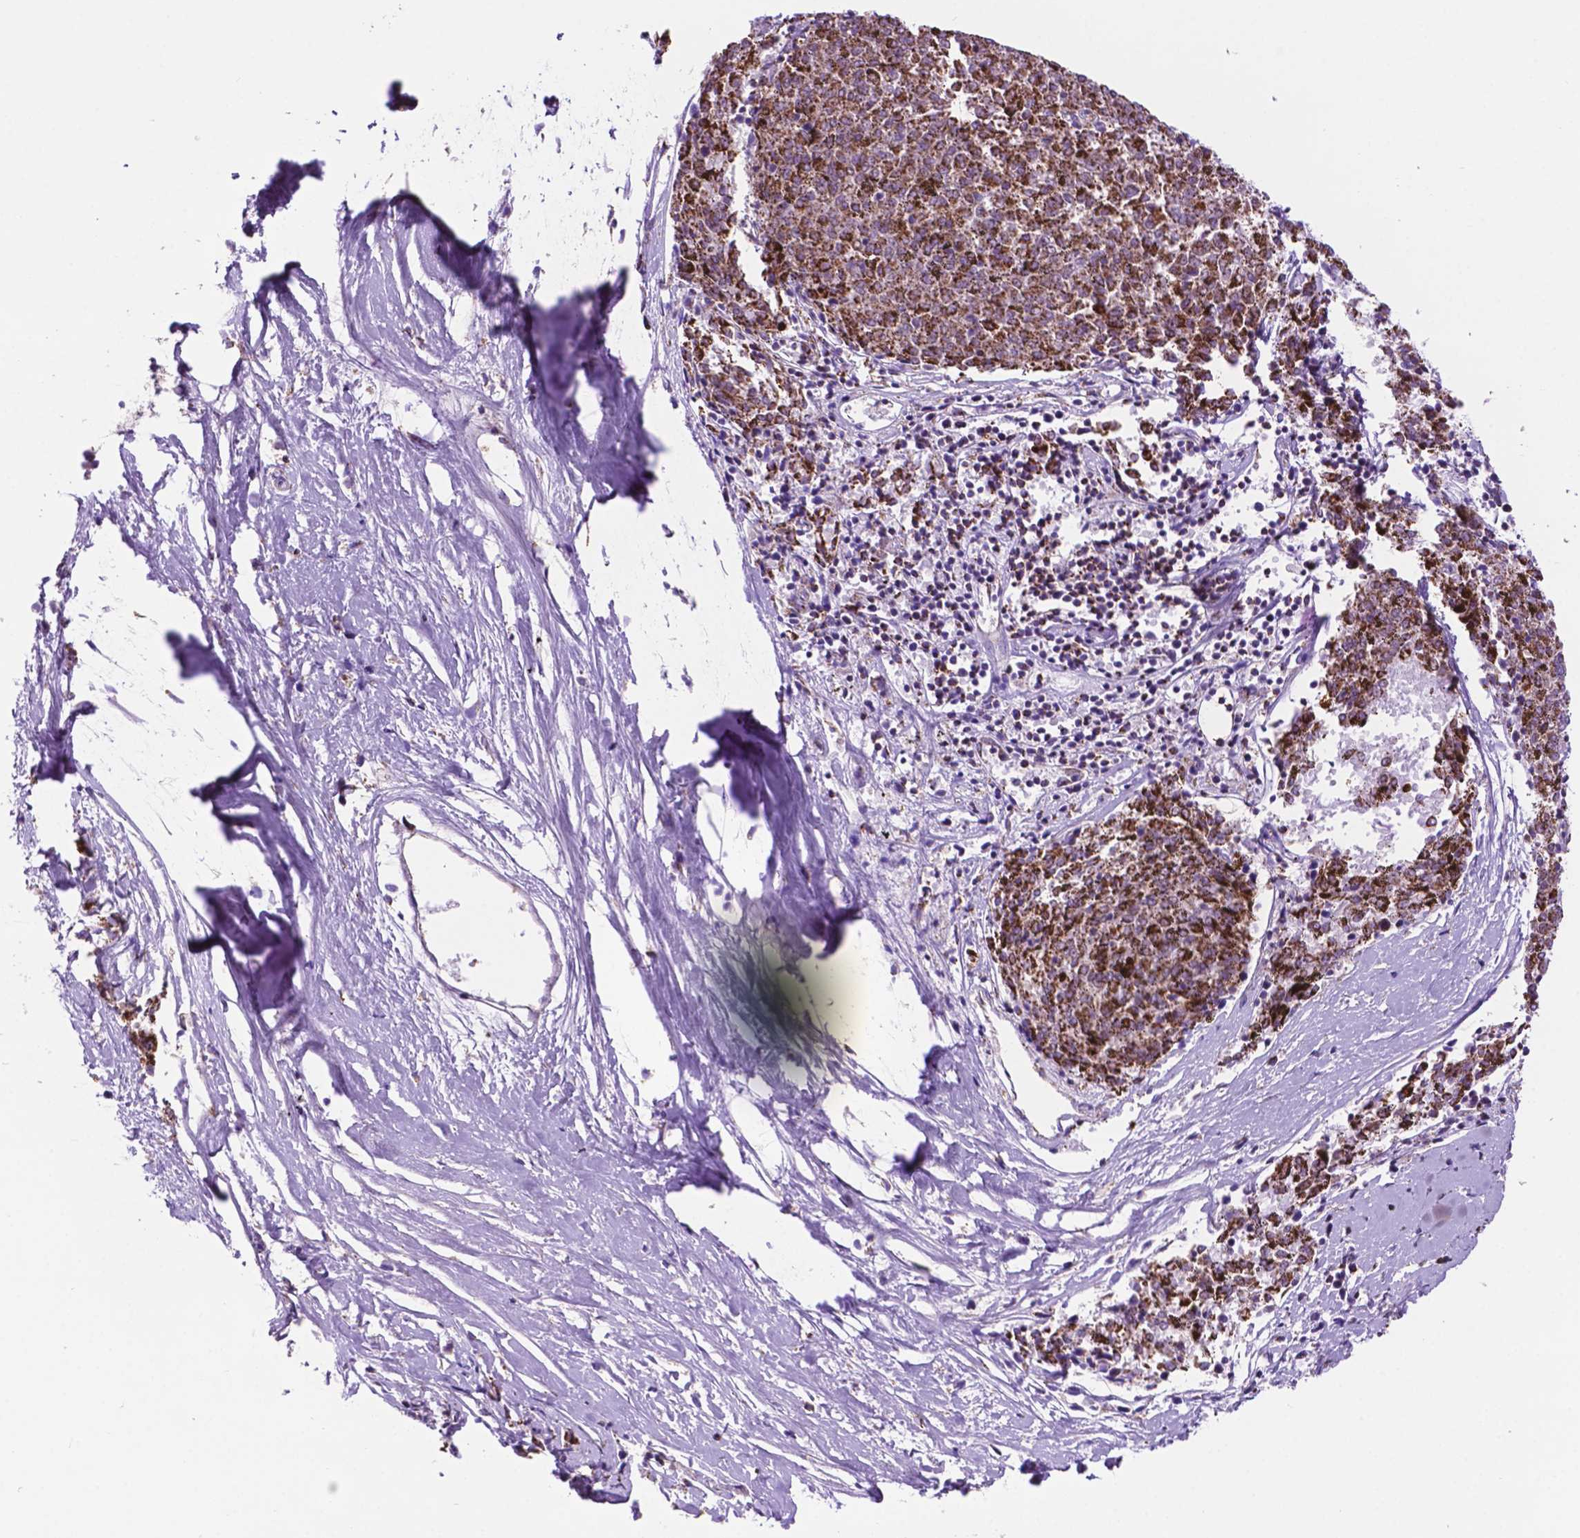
{"staining": {"intensity": "moderate", "quantity": ">75%", "location": "cytoplasmic/membranous"}, "tissue": "melanoma", "cell_type": "Tumor cells", "image_type": "cancer", "snomed": [{"axis": "morphology", "description": "Malignant melanoma, NOS"}, {"axis": "topography", "description": "Skin"}], "caption": "Melanoma was stained to show a protein in brown. There is medium levels of moderate cytoplasmic/membranous expression in about >75% of tumor cells.", "gene": "GDPD5", "patient": {"sex": "female", "age": 72}}